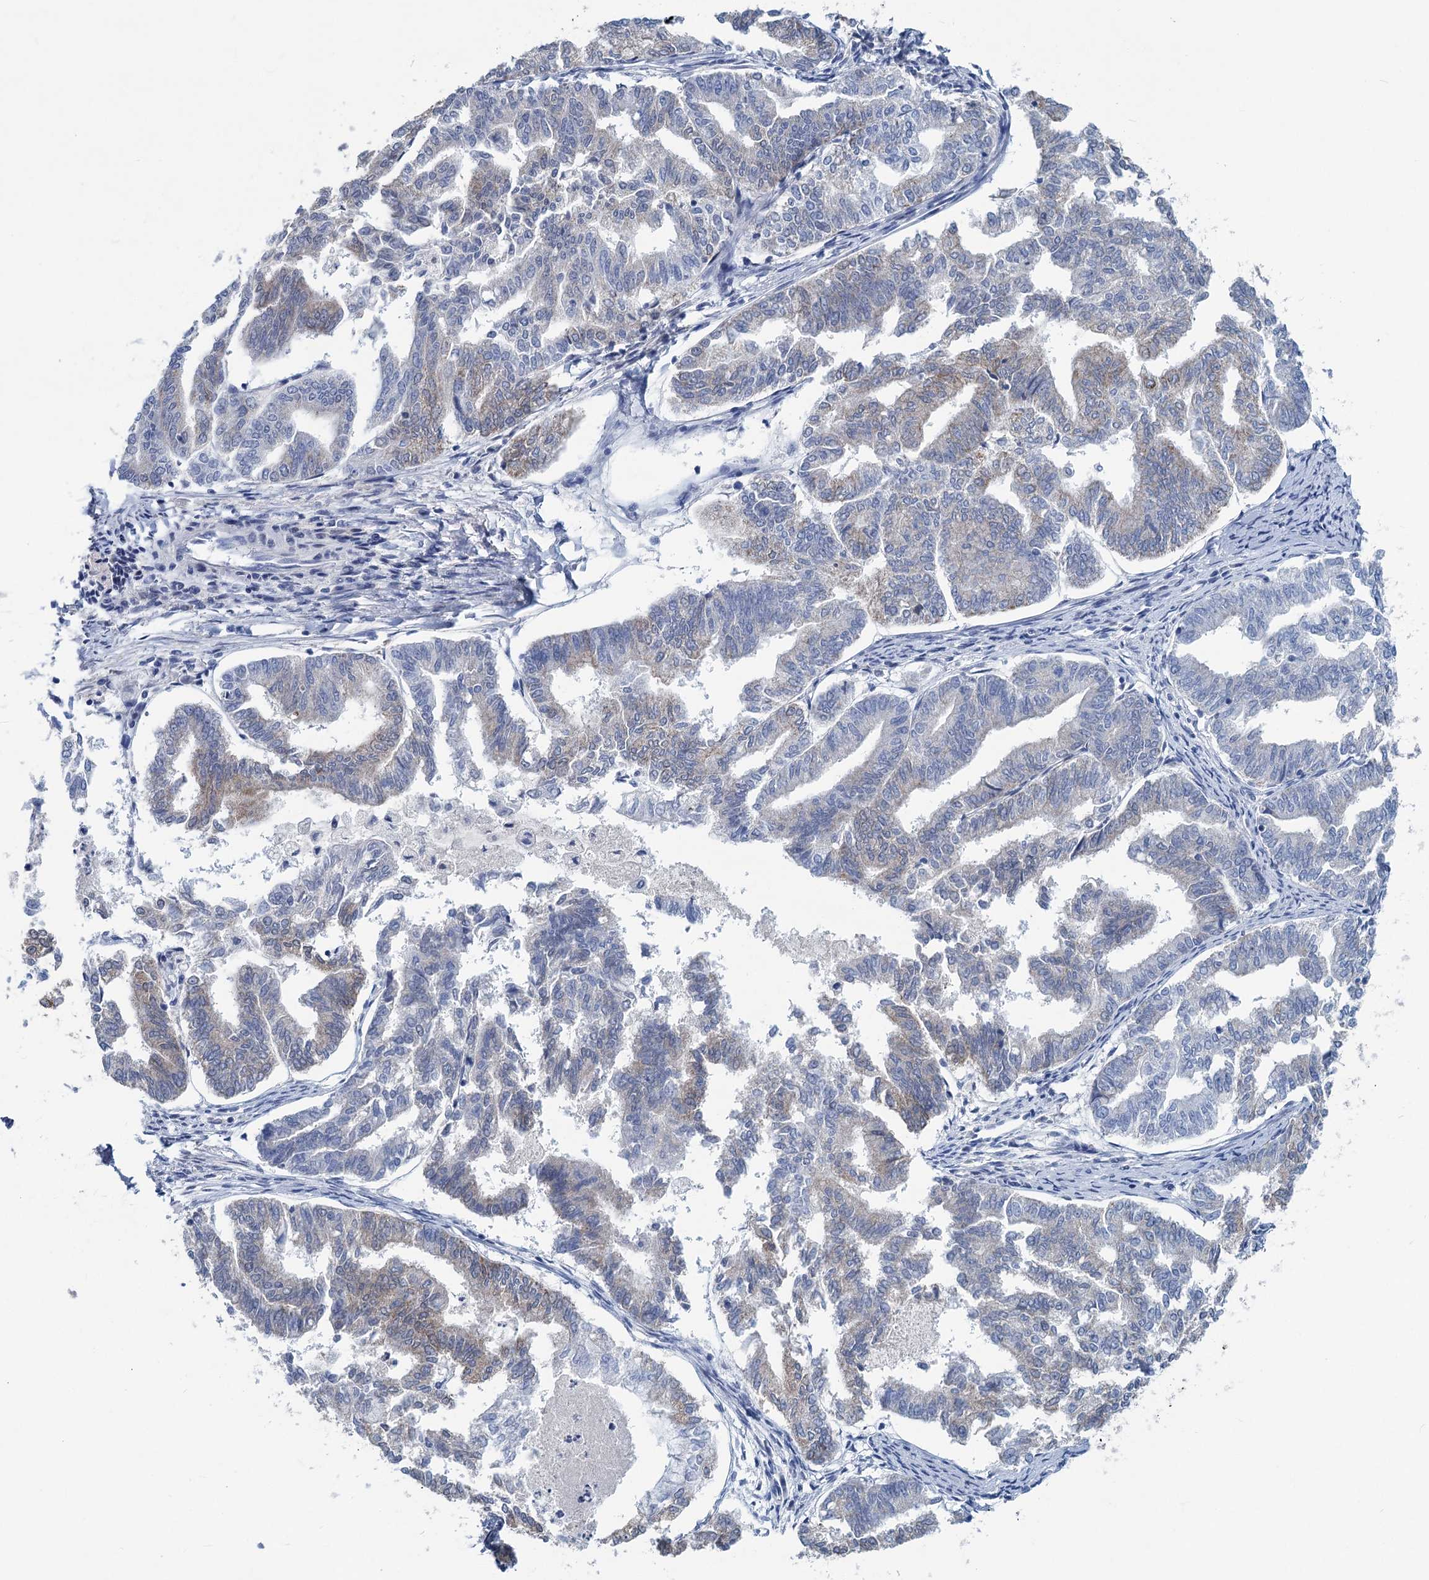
{"staining": {"intensity": "negative", "quantity": "none", "location": "none"}, "tissue": "endometrial cancer", "cell_type": "Tumor cells", "image_type": "cancer", "snomed": [{"axis": "morphology", "description": "Adenocarcinoma, NOS"}, {"axis": "topography", "description": "Endometrium"}], "caption": "This photomicrograph is of endometrial adenocarcinoma stained with immunohistochemistry (IHC) to label a protein in brown with the nuclei are counter-stained blue. There is no expression in tumor cells. The staining was performed using DAB (3,3'-diaminobenzidine) to visualize the protein expression in brown, while the nuclei were stained in blue with hematoxylin (Magnification: 20x).", "gene": "CHDH", "patient": {"sex": "female", "age": 79}}